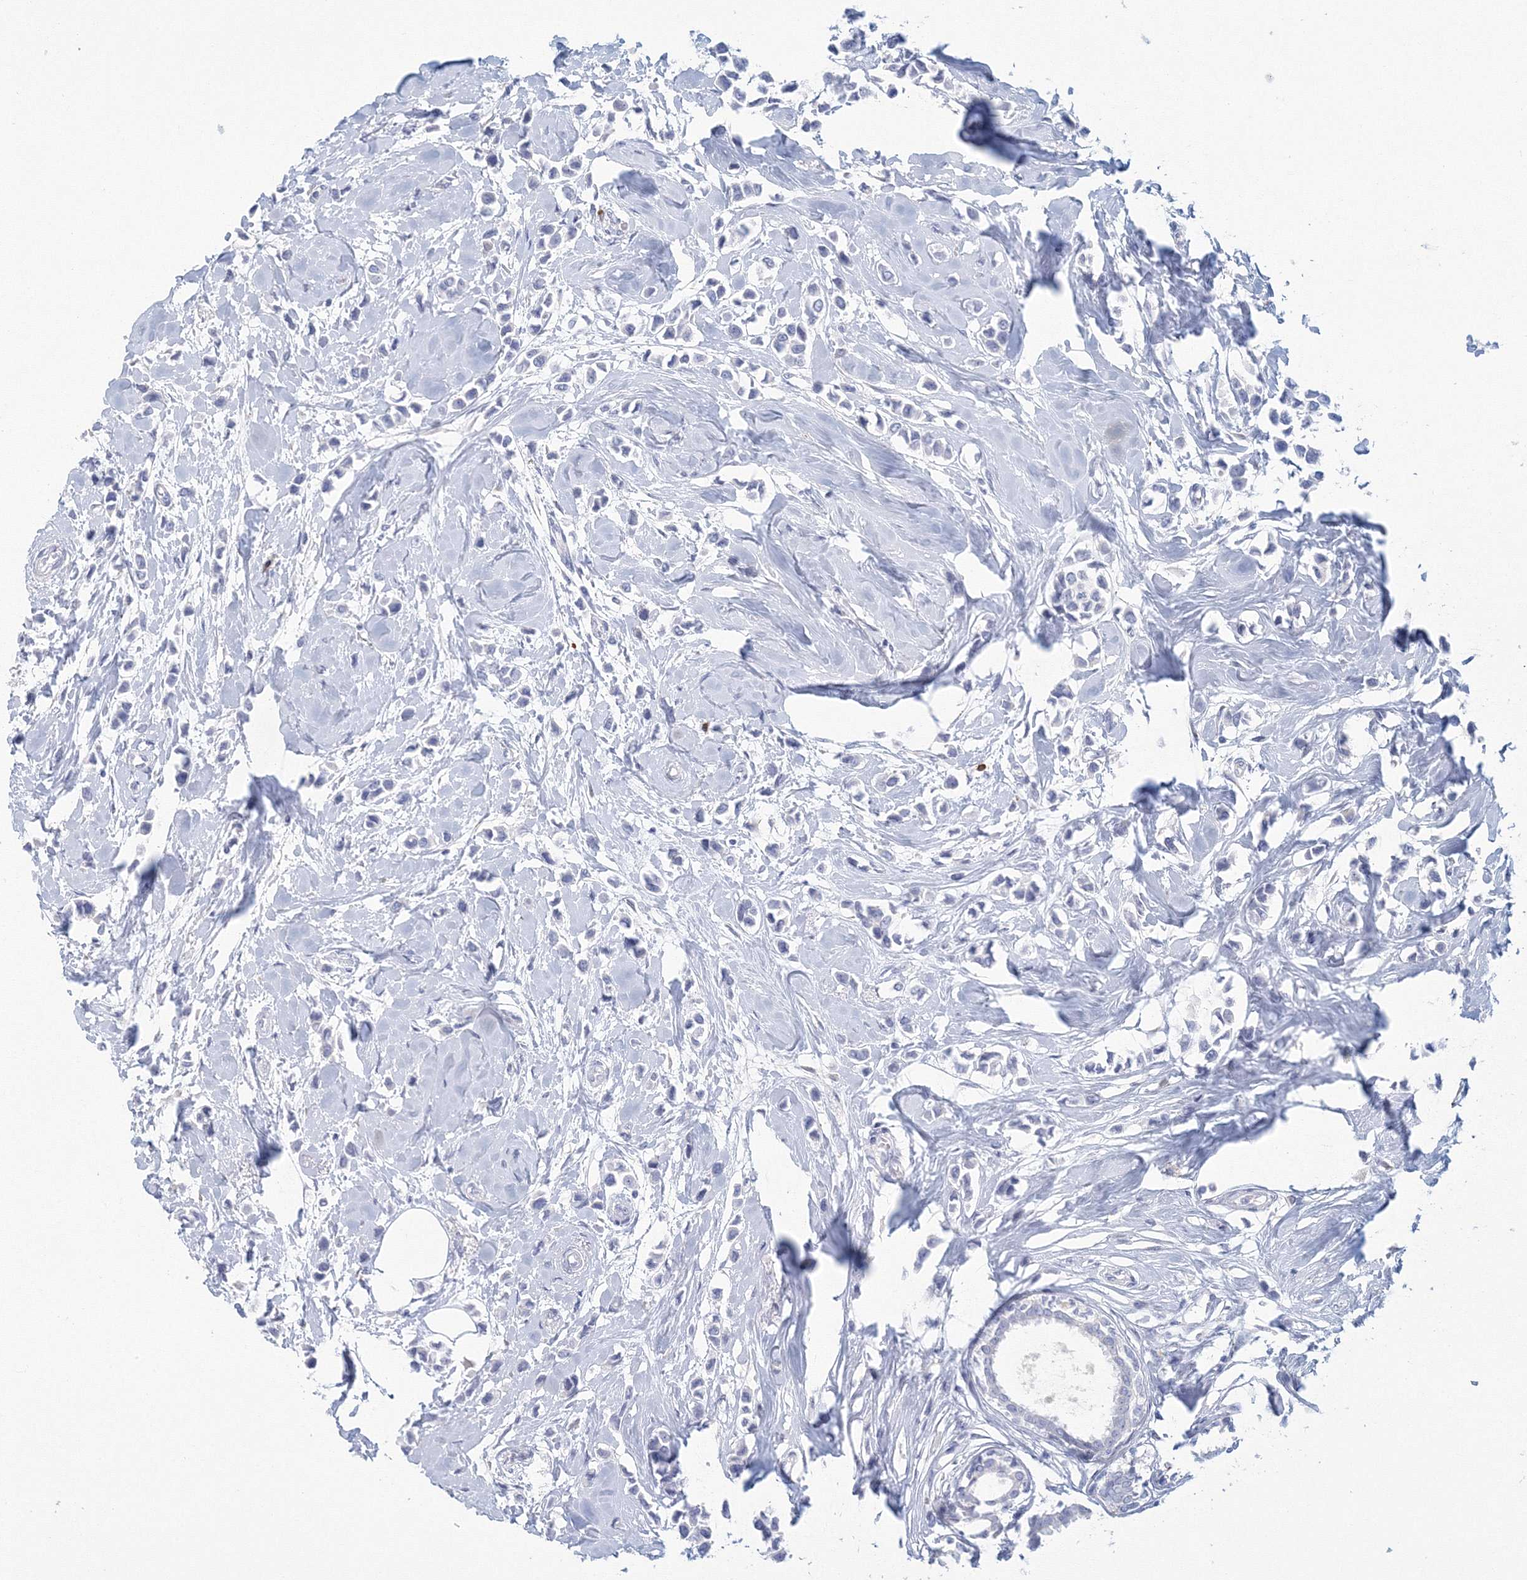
{"staining": {"intensity": "negative", "quantity": "none", "location": "none"}, "tissue": "breast cancer", "cell_type": "Tumor cells", "image_type": "cancer", "snomed": [{"axis": "morphology", "description": "Lobular carcinoma"}, {"axis": "topography", "description": "Breast"}], "caption": "IHC histopathology image of neoplastic tissue: breast lobular carcinoma stained with DAB demonstrates no significant protein staining in tumor cells. (Stains: DAB (3,3'-diaminobenzidine) immunohistochemistry (IHC) with hematoxylin counter stain, Microscopy: brightfield microscopy at high magnification).", "gene": "VSIG1", "patient": {"sex": "female", "age": 51}}